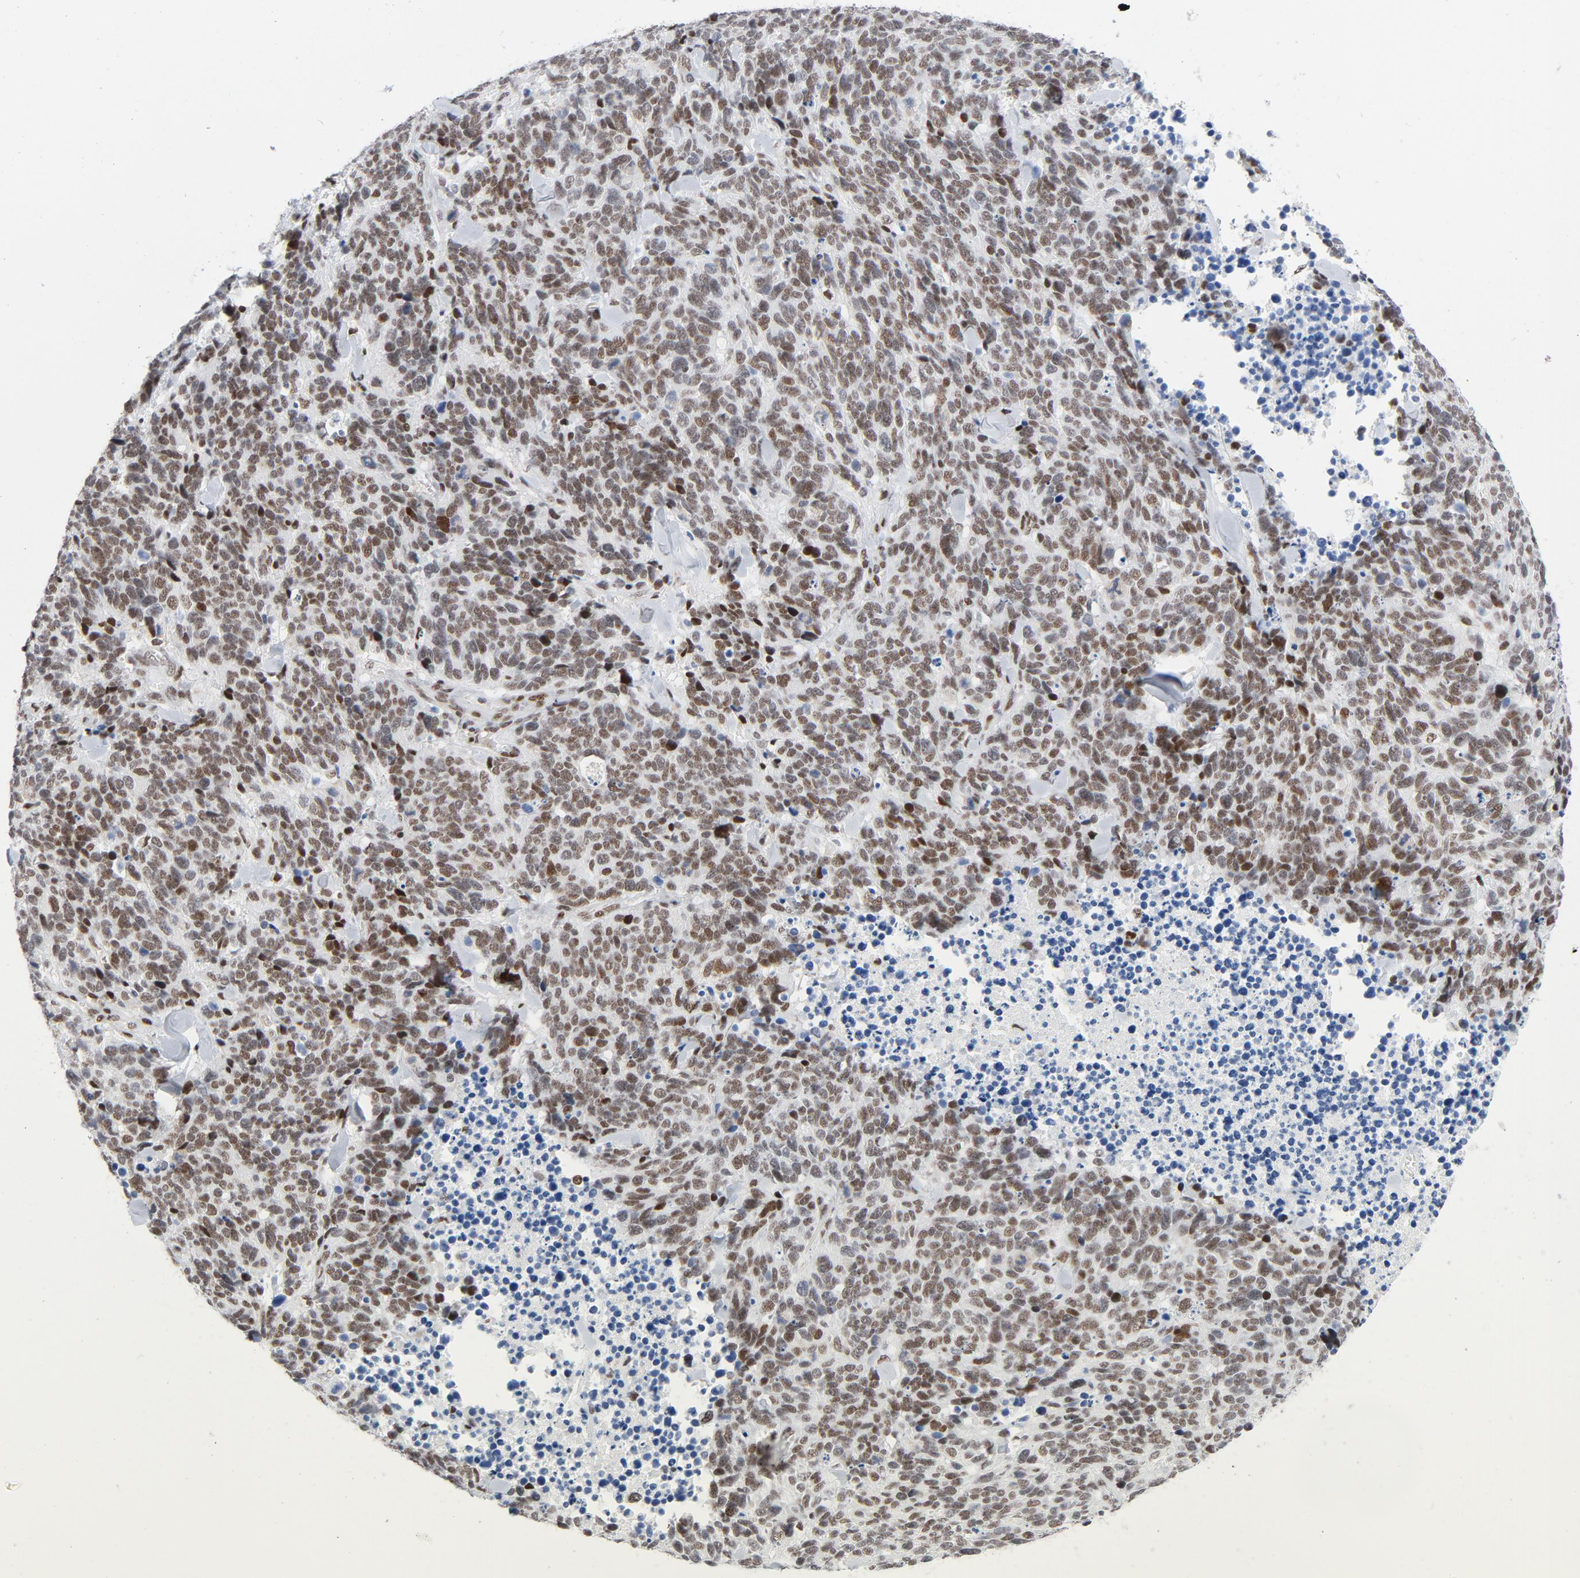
{"staining": {"intensity": "moderate", "quantity": ">75%", "location": "nuclear"}, "tissue": "lung cancer", "cell_type": "Tumor cells", "image_type": "cancer", "snomed": [{"axis": "morphology", "description": "Neoplasm, malignant, NOS"}, {"axis": "topography", "description": "Lung"}], "caption": "The photomicrograph exhibits immunohistochemical staining of lung malignant neoplasm. There is moderate nuclear expression is seen in approximately >75% of tumor cells.", "gene": "HSF1", "patient": {"sex": "female", "age": 58}}